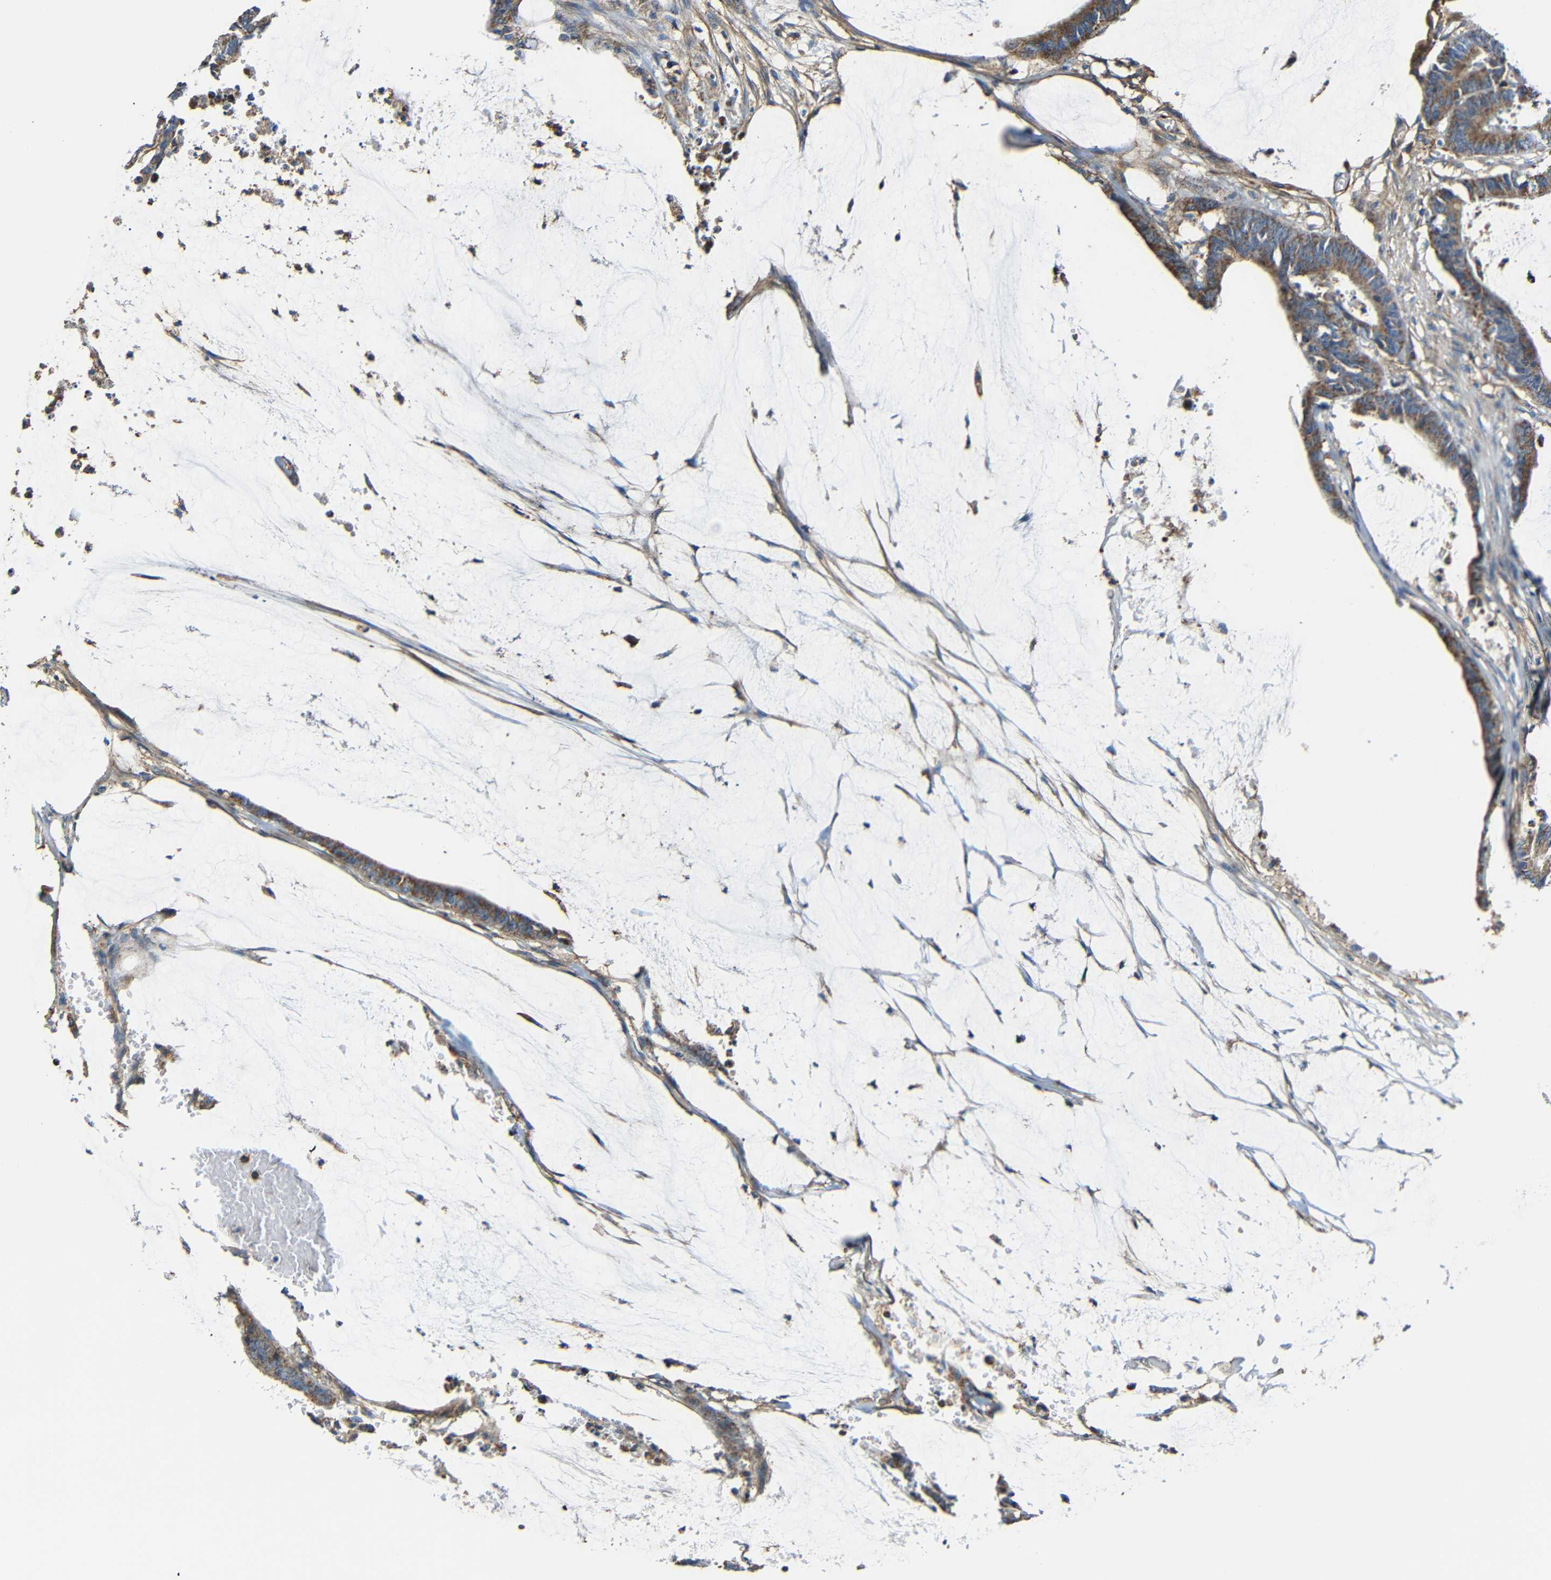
{"staining": {"intensity": "moderate", "quantity": ">75%", "location": "cytoplasmic/membranous"}, "tissue": "colorectal cancer", "cell_type": "Tumor cells", "image_type": "cancer", "snomed": [{"axis": "morphology", "description": "Adenocarcinoma, NOS"}, {"axis": "topography", "description": "Rectum"}], "caption": "Tumor cells show medium levels of moderate cytoplasmic/membranous positivity in about >75% of cells in colorectal cancer.", "gene": "IGSF10", "patient": {"sex": "female", "age": 66}}